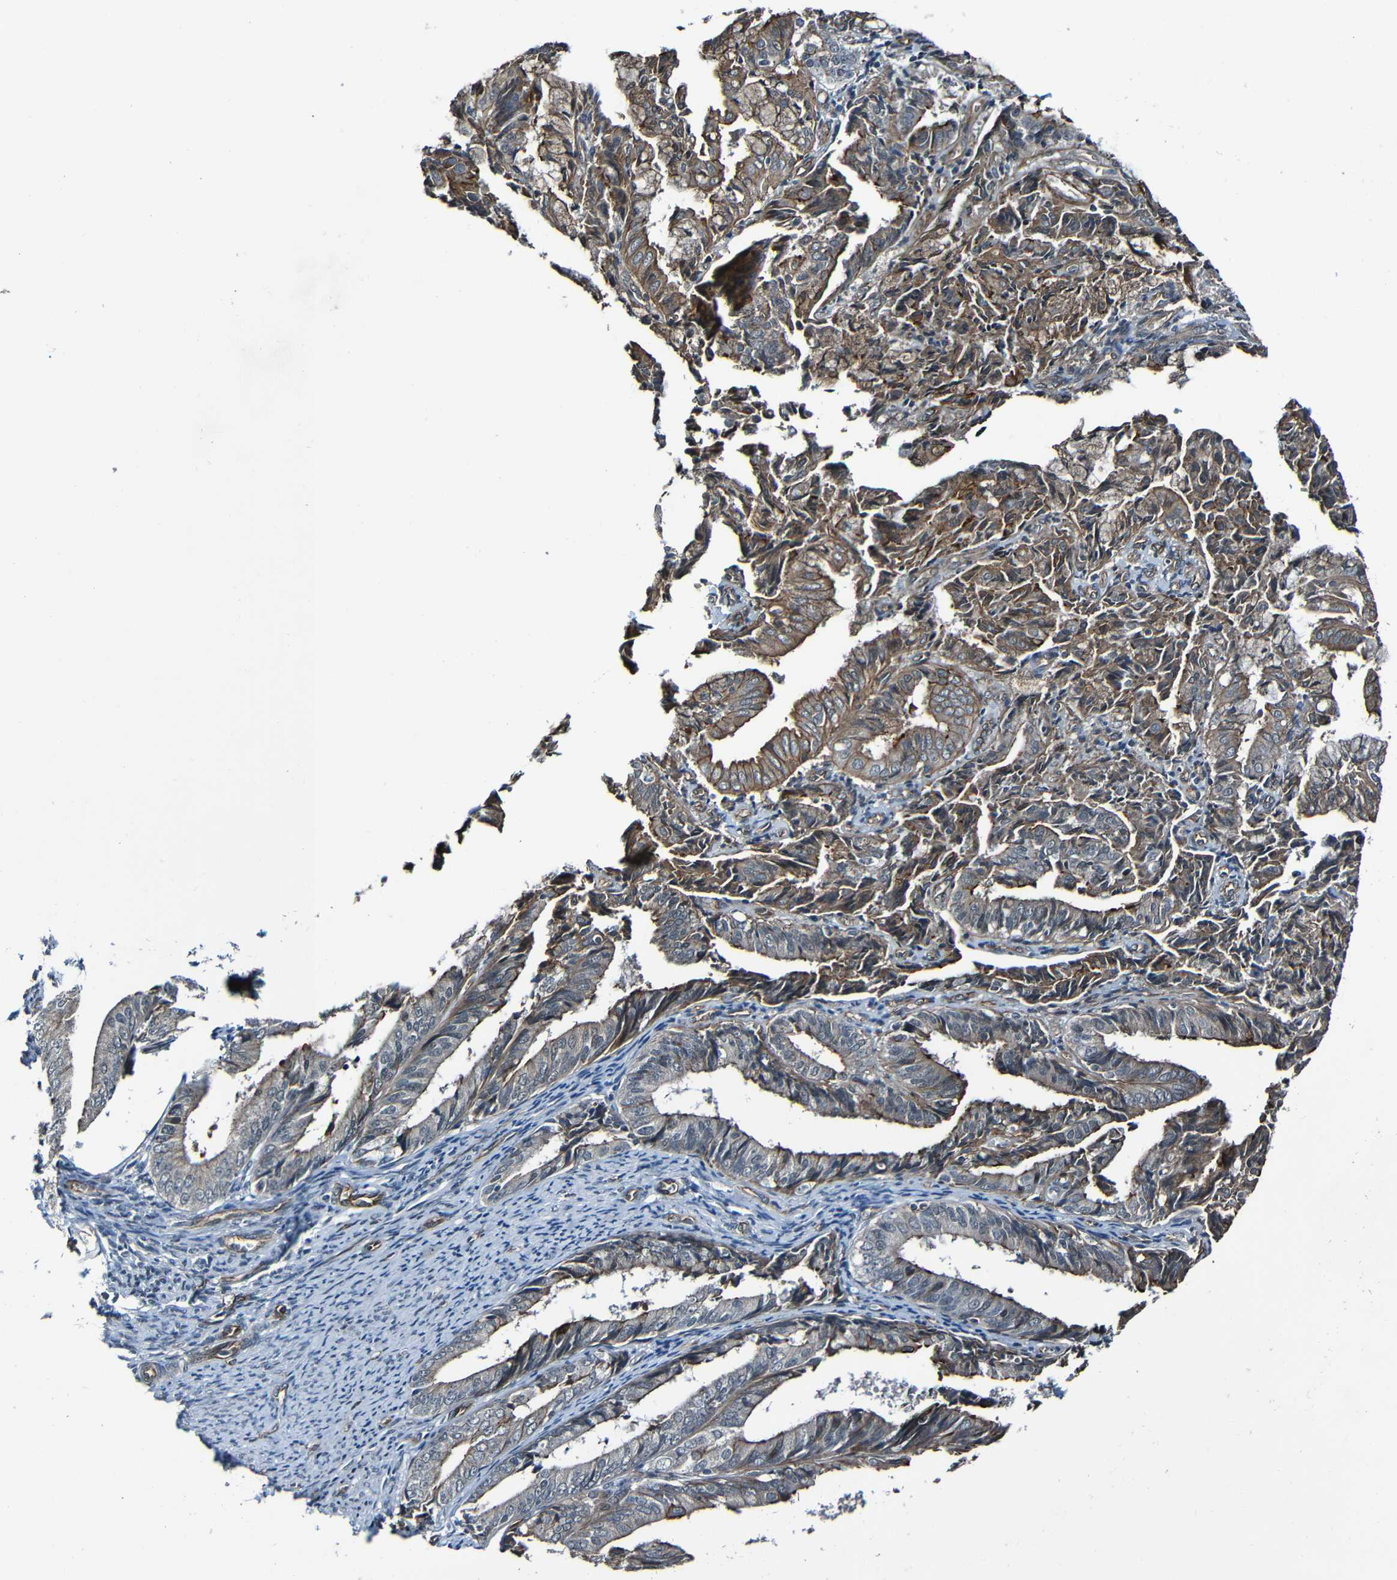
{"staining": {"intensity": "weak", "quantity": "25%-75%", "location": "cytoplasmic/membranous"}, "tissue": "endometrial cancer", "cell_type": "Tumor cells", "image_type": "cancer", "snomed": [{"axis": "morphology", "description": "Adenocarcinoma, NOS"}, {"axis": "topography", "description": "Endometrium"}], "caption": "Human endometrial cancer (adenocarcinoma) stained with a protein marker demonstrates weak staining in tumor cells.", "gene": "LGR5", "patient": {"sex": "female", "age": 63}}